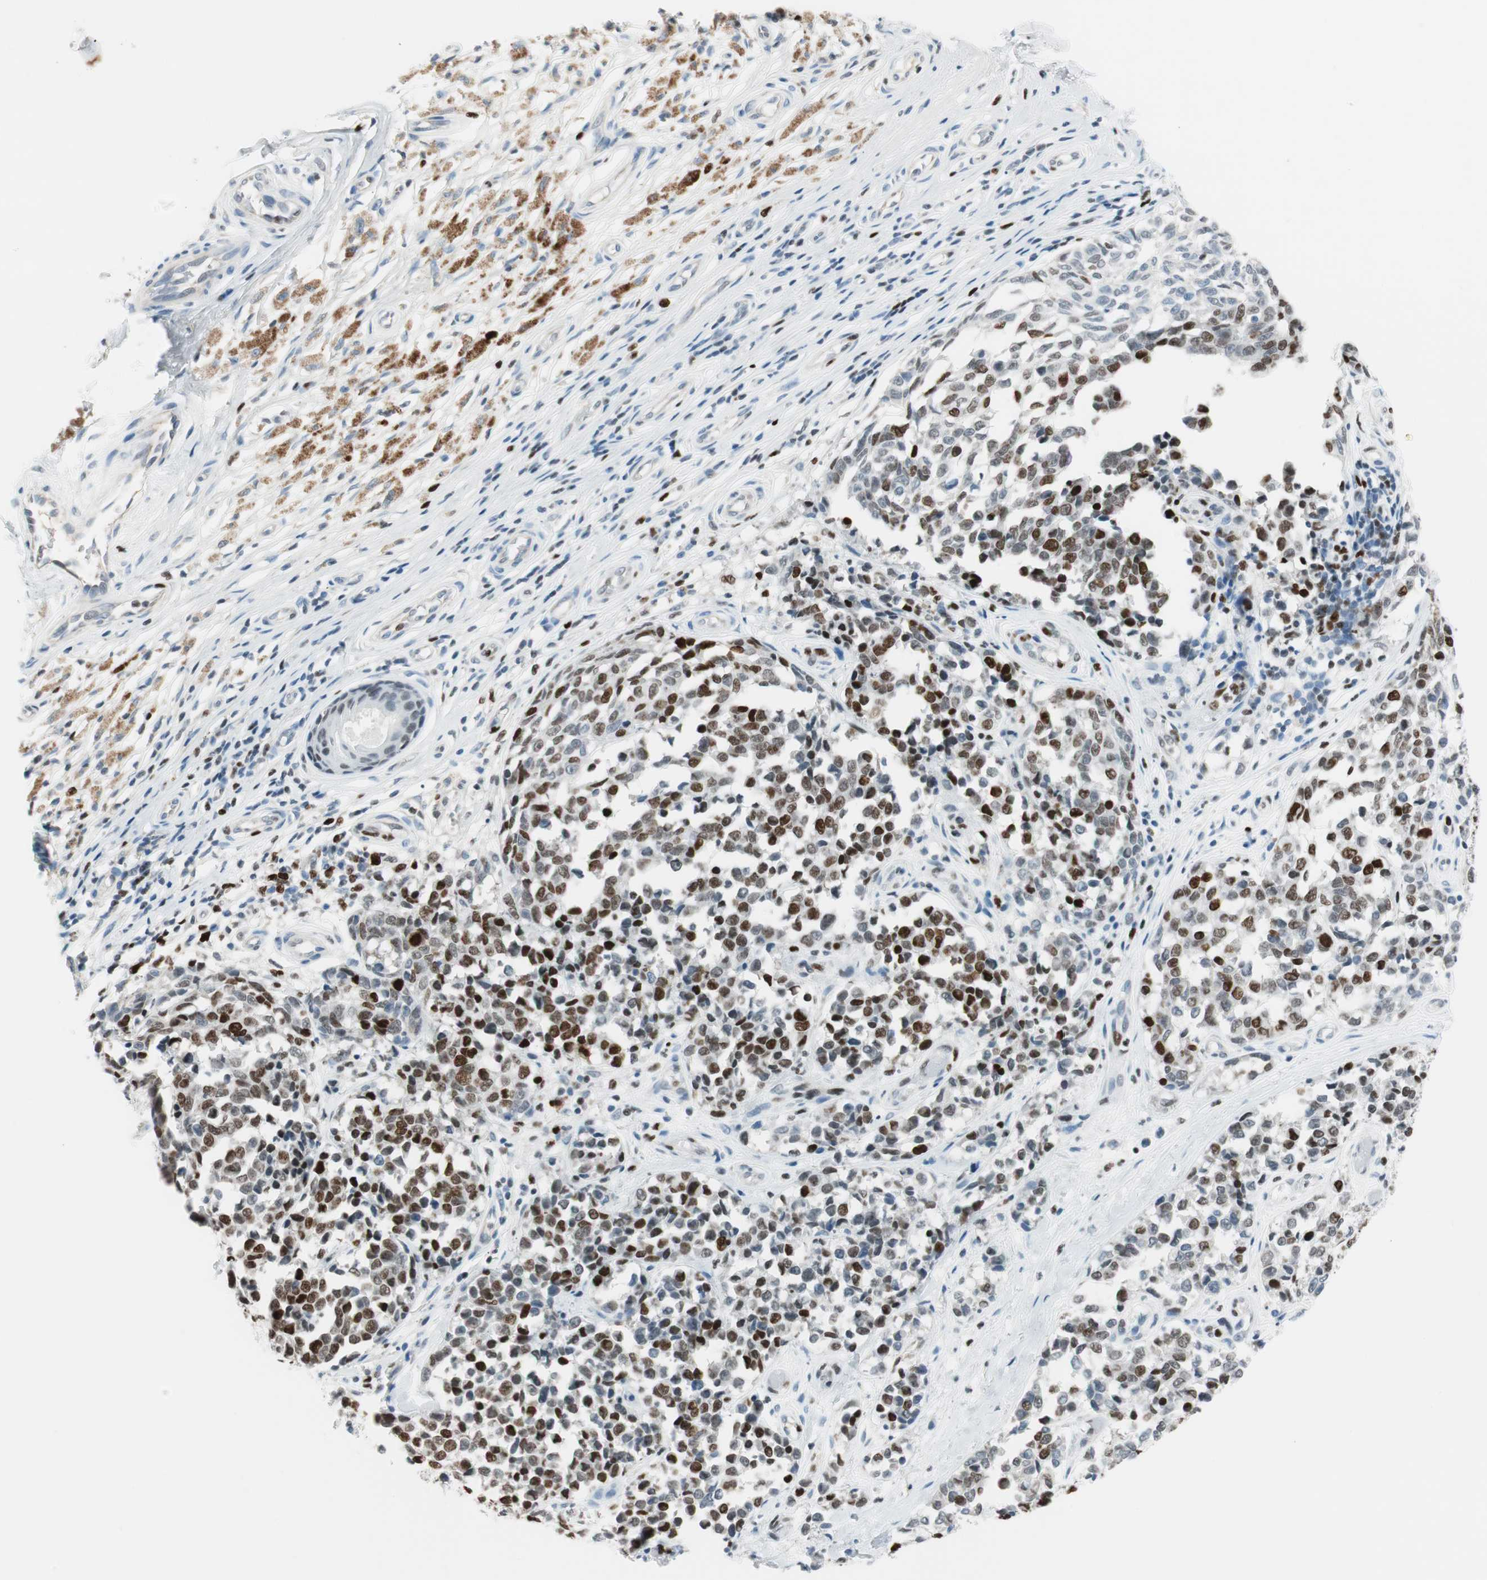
{"staining": {"intensity": "strong", "quantity": "25%-75%", "location": "nuclear"}, "tissue": "melanoma", "cell_type": "Tumor cells", "image_type": "cancer", "snomed": [{"axis": "morphology", "description": "Malignant melanoma, NOS"}, {"axis": "topography", "description": "Skin"}], "caption": "There is high levels of strong nuclear expression in tumor cells of malignant melanoma, as demonstrated by immunohistochemical staining (brown color).", "gene": "EZH2", "patient": {"sex": "female", "age": 64}}